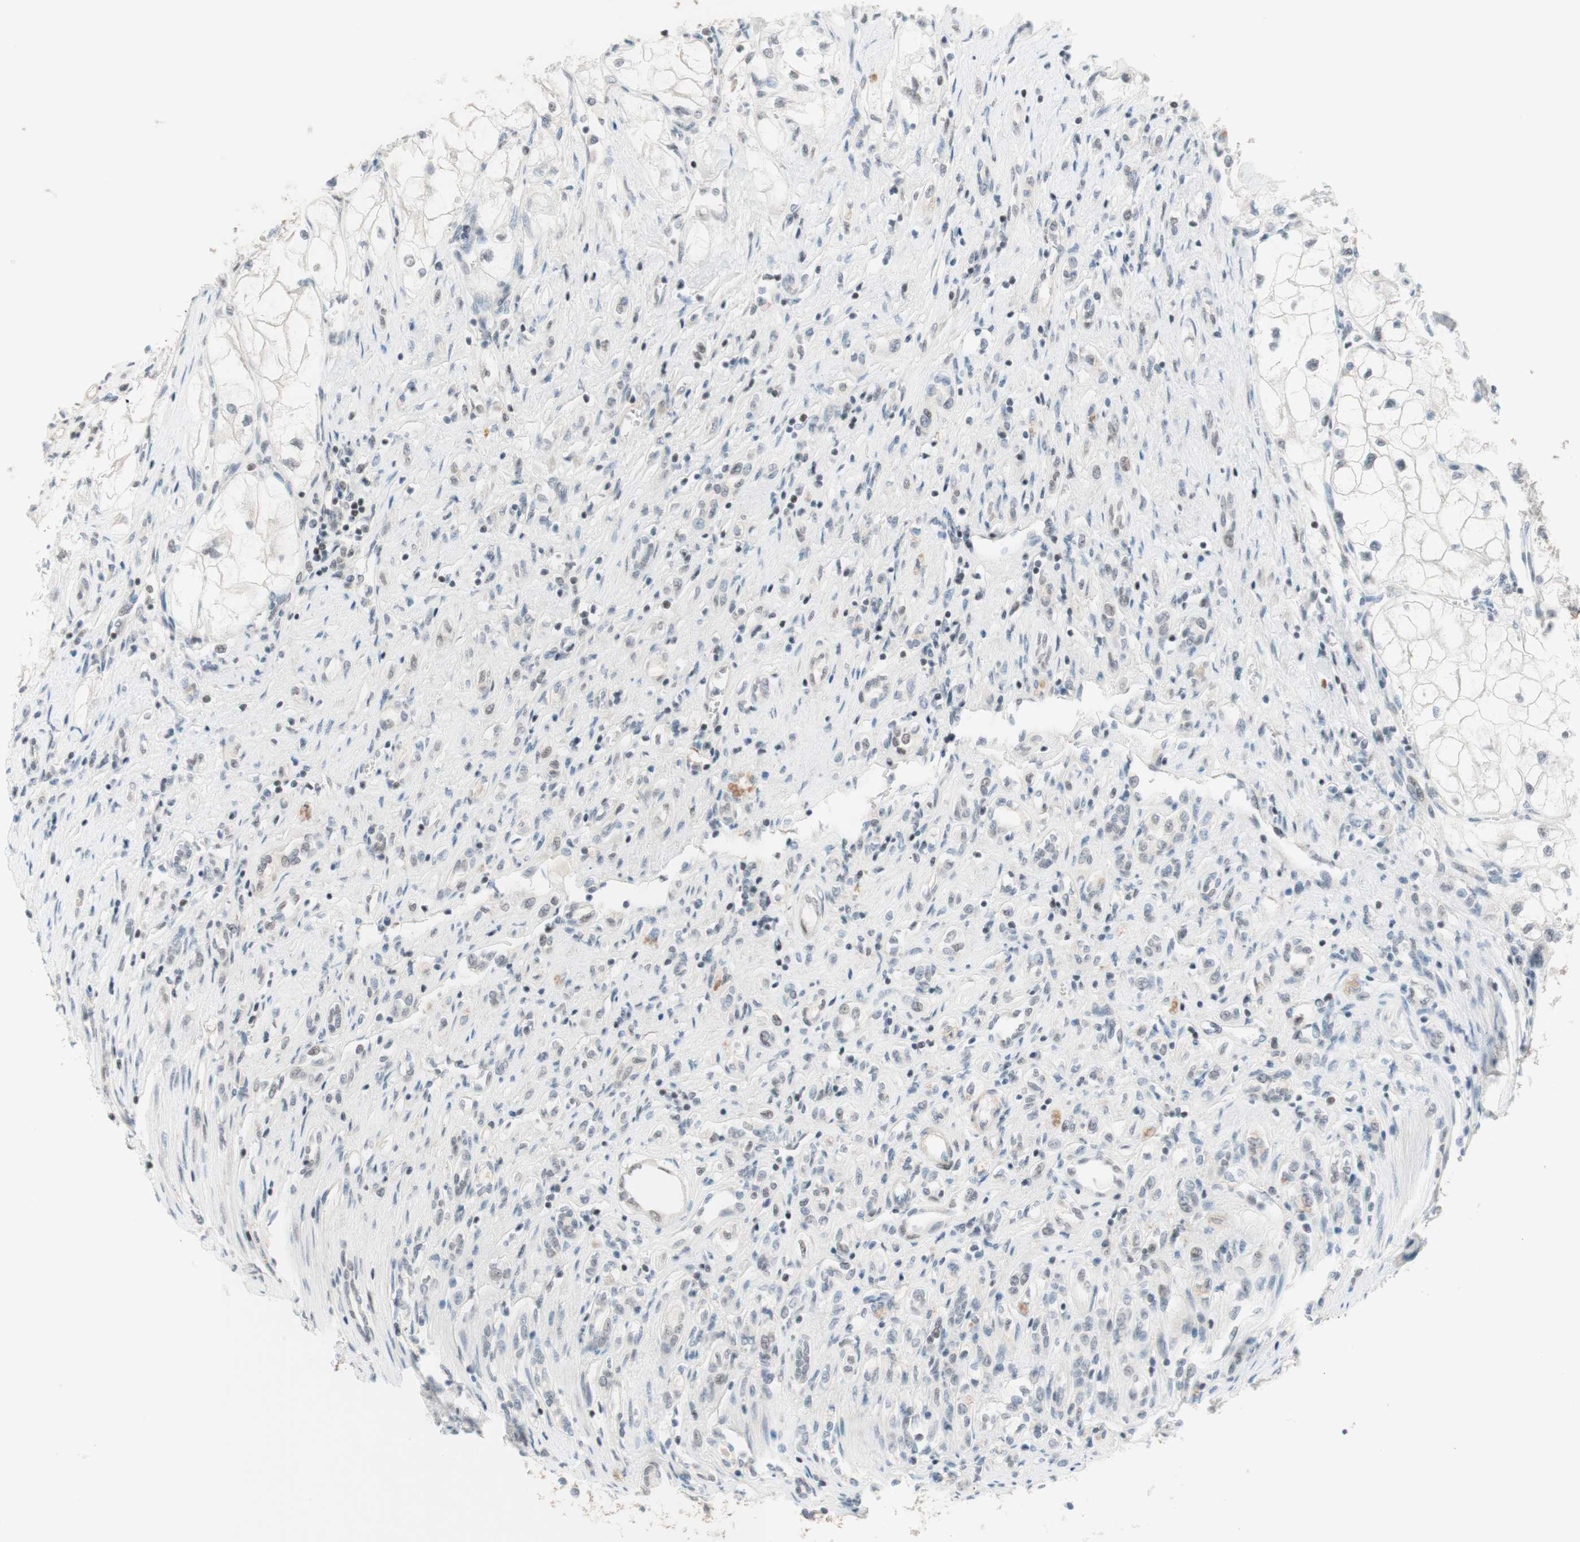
{"staining": {"intensity": "negative", "quantity": "none", "location": "none"}, "tissue": "renal cancer", "cell_type": "Tumor cells", "image_type": "cancer", "snomed": [{"axis": "morphology", "description": "Adenocarcinoma, NOS"}, {"axis": "topography", "description": "Kidney"}], "caption": "IHC photomicrograph of neoplastic tissue: human adenocarcinoma (renal) stained with DAB (3,3'-diaminobenzidine) reveals no significant protein staining in tumor cells.", "gene": "JPH1", "patient": {"sex": "female", "age": 70}}